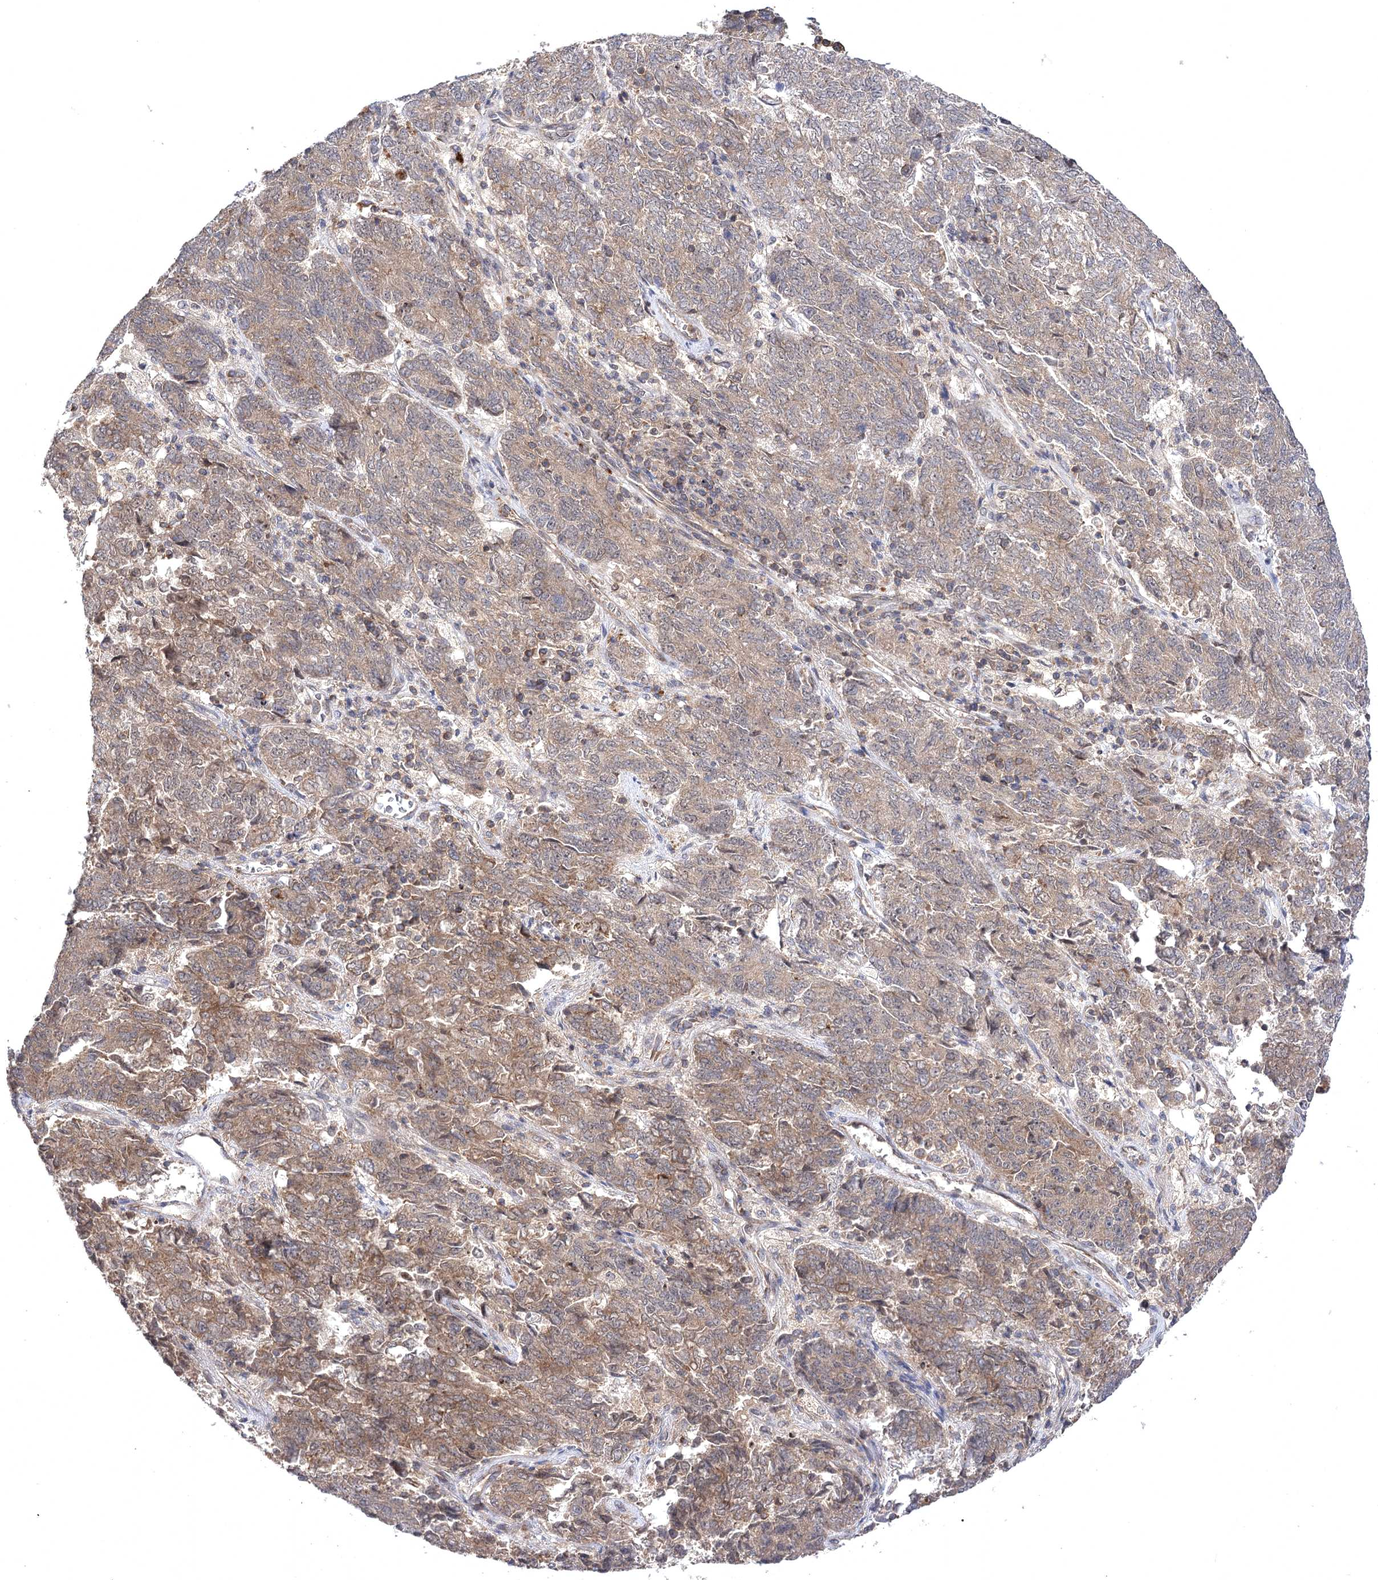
{"staining": {"intensity": "moderate", "quantity": ">75%", "location": "cytoplasmic/membranous"}, "tissue": "endometrial cancer", "cell_type": "Tumor cells", "image_type": "cancer", "snomed": [{"axis": "morphology", "description": "Adenocarcinoma, NOS"}, {"axis": "topography", "description": "Endometrium"}], "caption": "Protein staining by immunohistochemistry displays moderate cytoplasmic/membranous expression in about >75% of tumor cells in endometrial cancer (adenocarcinoma). Nuclei are stained in blue.", "gene": "BCR", "patient": {"sex": "female", "age": 80}}